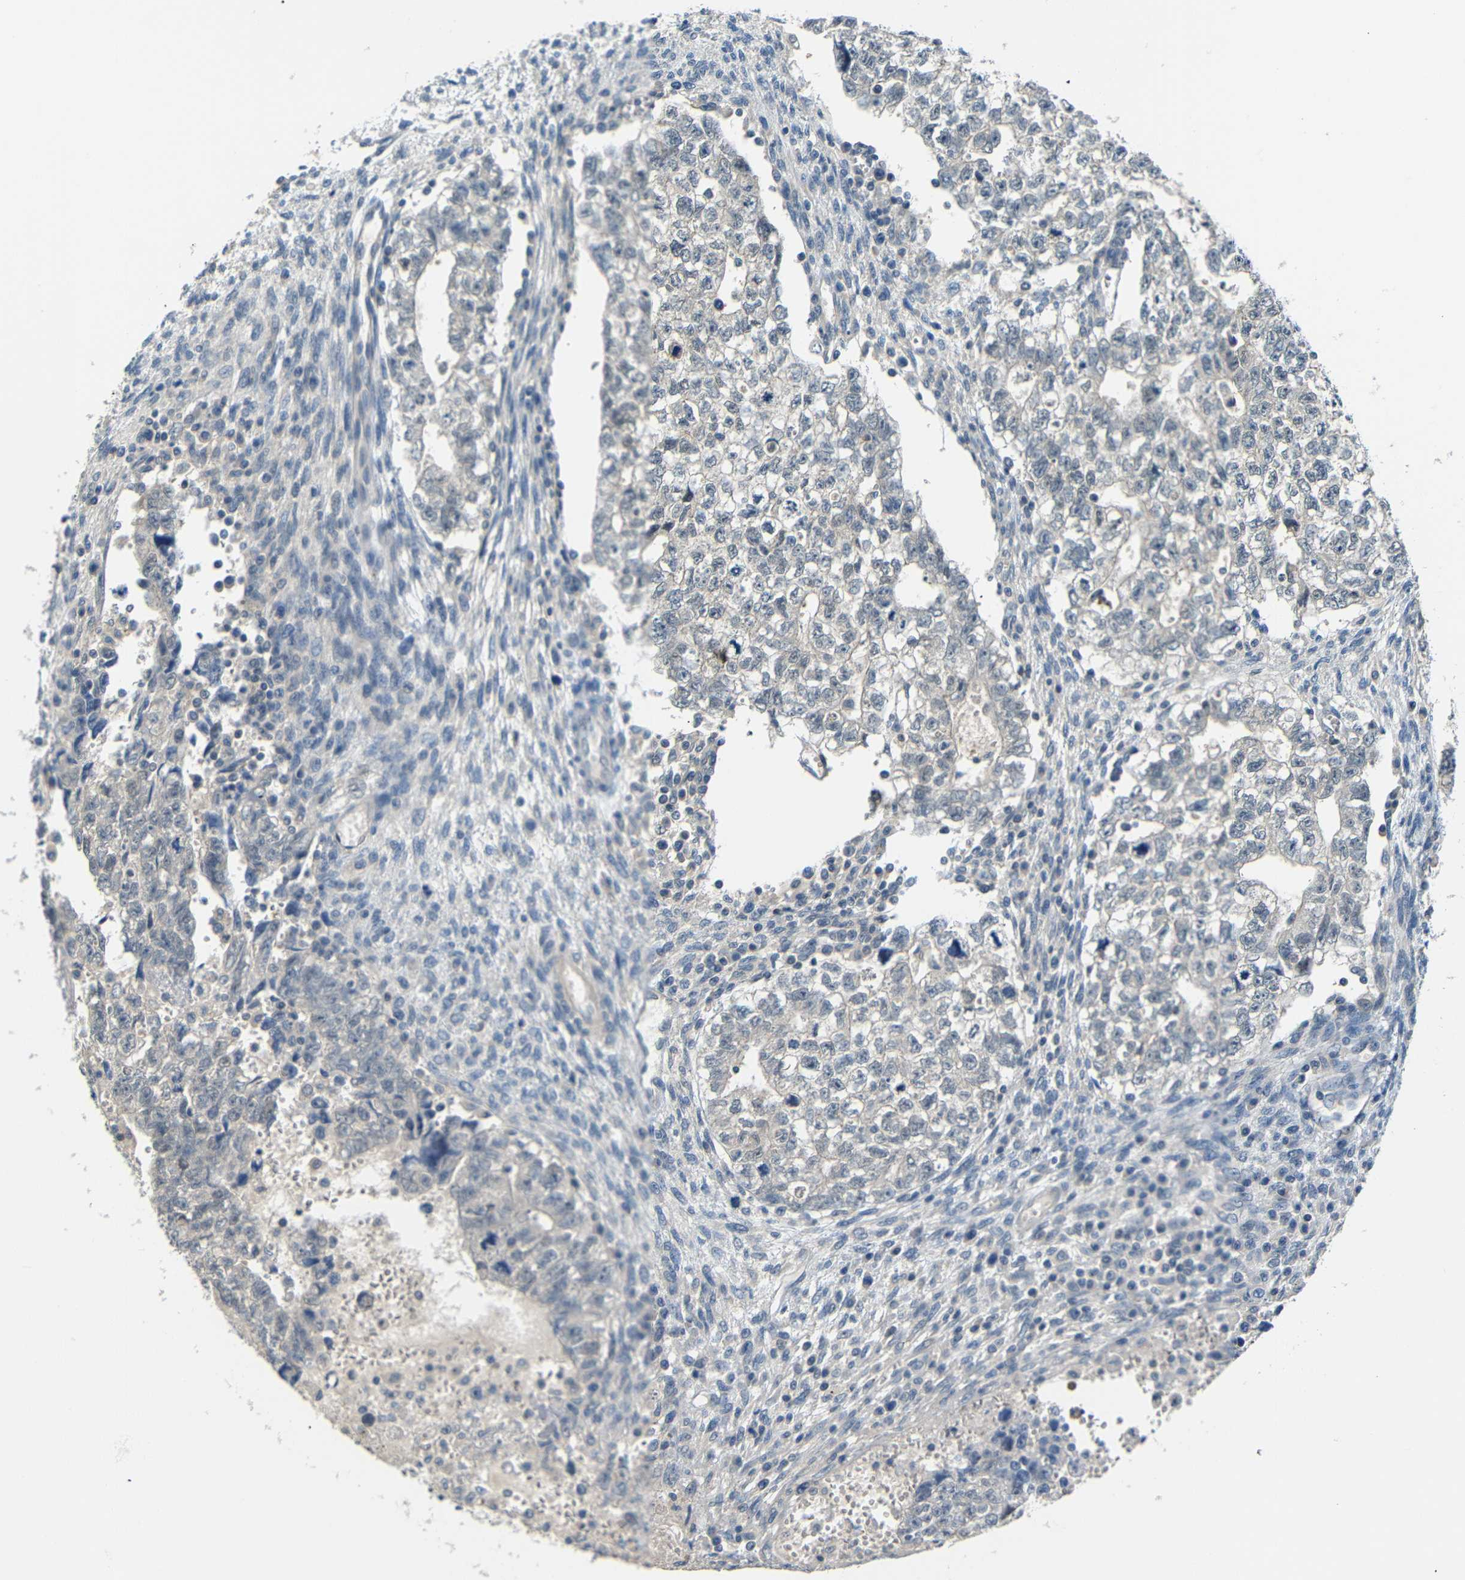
{"staining": {"intensity": "negative", "quantity": "none", "location": "none"}, "tissue": "testis cancer", "cell_type": "Tumor cells", "image_type": "cancer", "snomed": [{"axis": "morphology", "description": "Seminoma, NOS"}, {"axis": "morphology", "description": "Carcinoma, Embryonal, NOS"}, {"axis": "topography", "description": "Testis"}], "caption": "DAB immunohistochemical staining of human testis cancer (embryonal carcinoma) exhibits no significant positivity in tumor cells.", "gene": "SFN", "patient": {"sex": "male", "age": 38}}